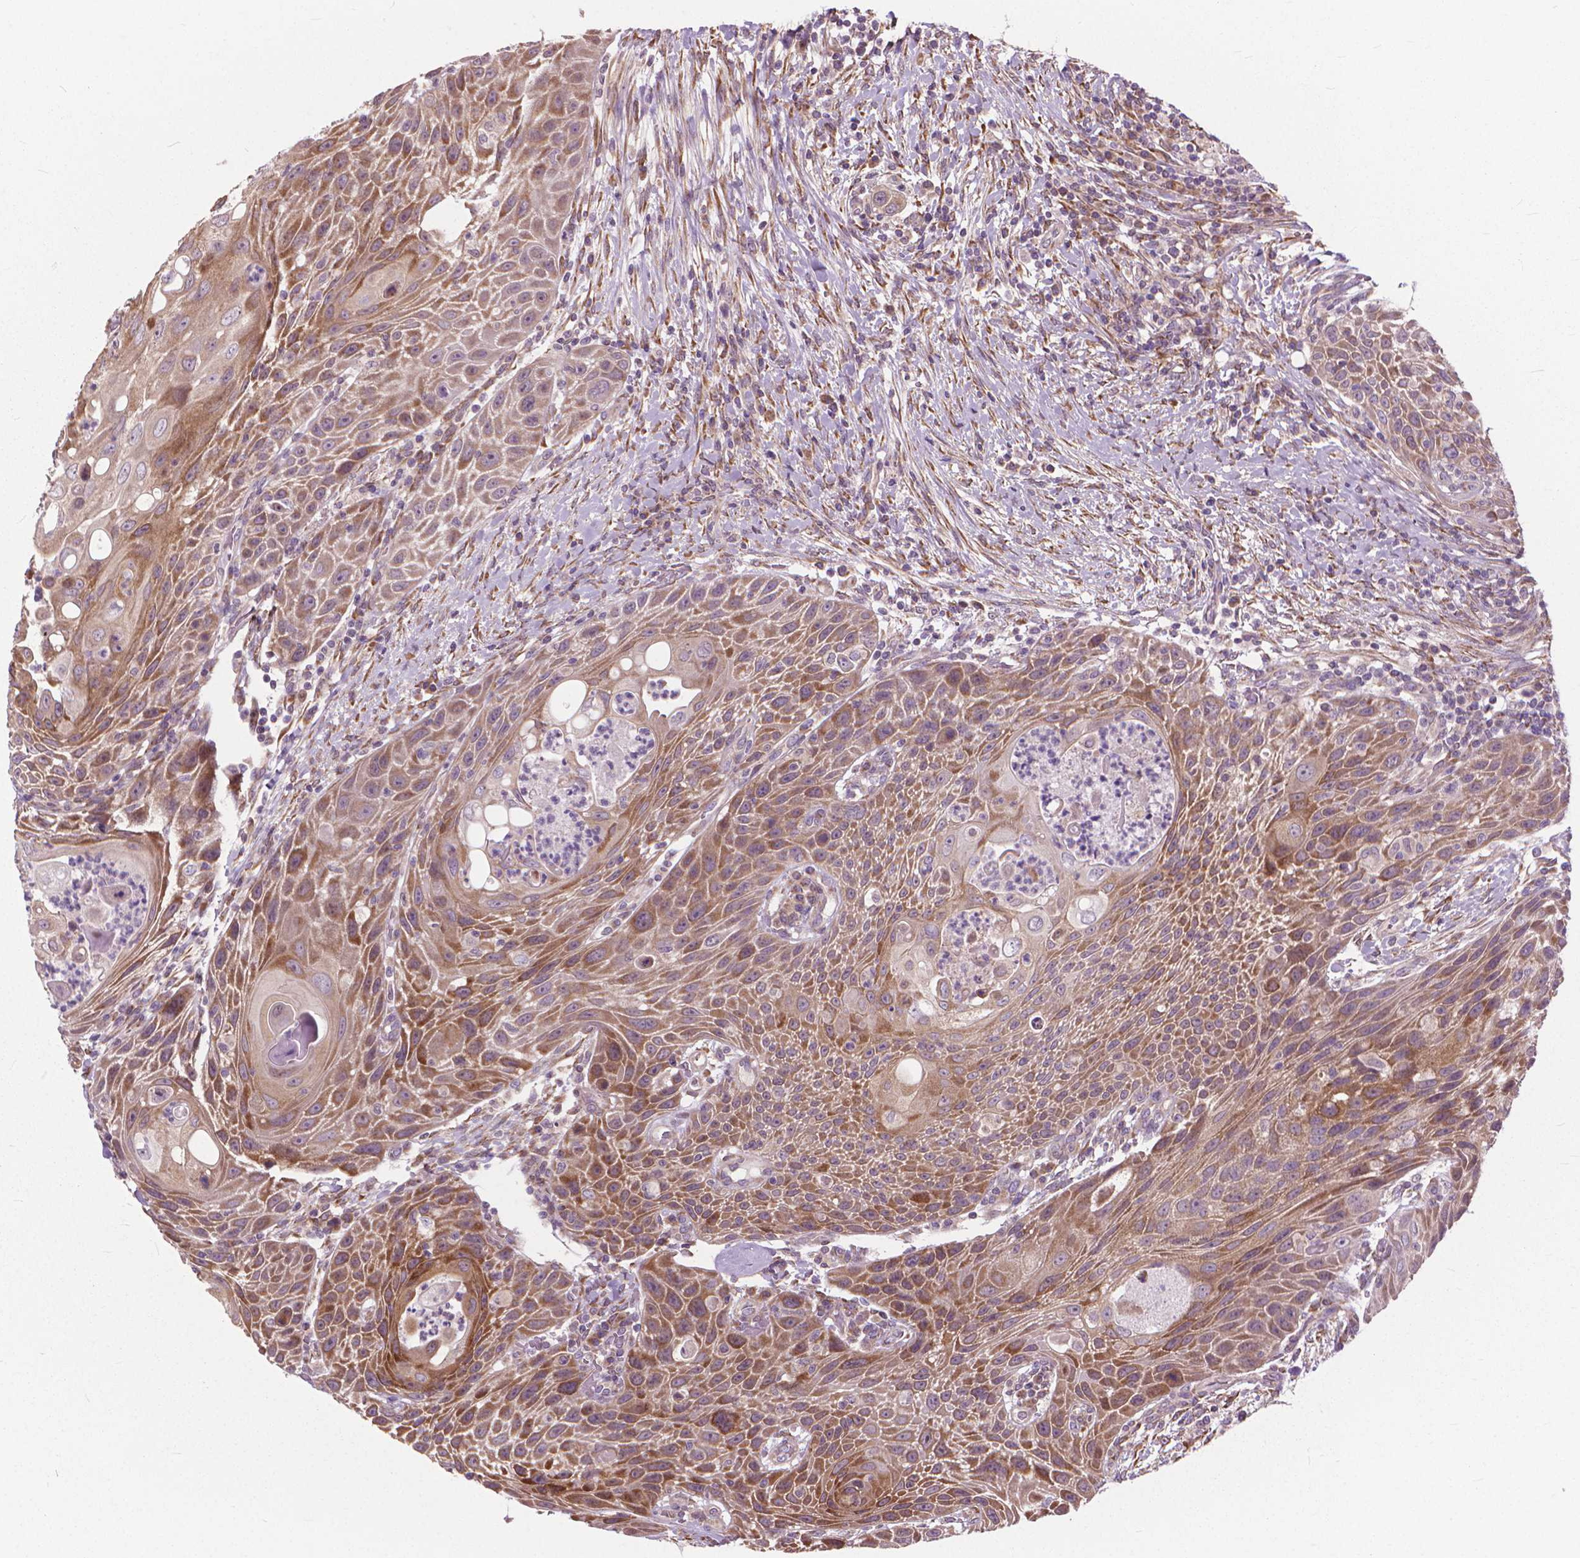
{"staining": {"intensity": "moderate", "quantity": ">75%", "location": "cytoplasmic/membranous"}, "tissue": "head and neck cancer", "cell_type": "Tumor cells", "image_type": "cancer", "snomed": [{"axis": "morphology", "description": "Squamous cell carcinoma, NOS"}, {"axis": "topography", "description": "Head-Neck"}], "caption": "Immunohistochemistry (IHC) histopathology image of neoplastic tissue: human head and neck cancer stained using immunohistochemistry (IHC) demonstrates medium levels of moderate protein expression localized specifically in the cytoplasmic/membranous of tumor cells, appearing as a cytoplasmic/membranous brown color.", "gene": "NUDT1", "patient": {"sex": "male", "age": 69}}